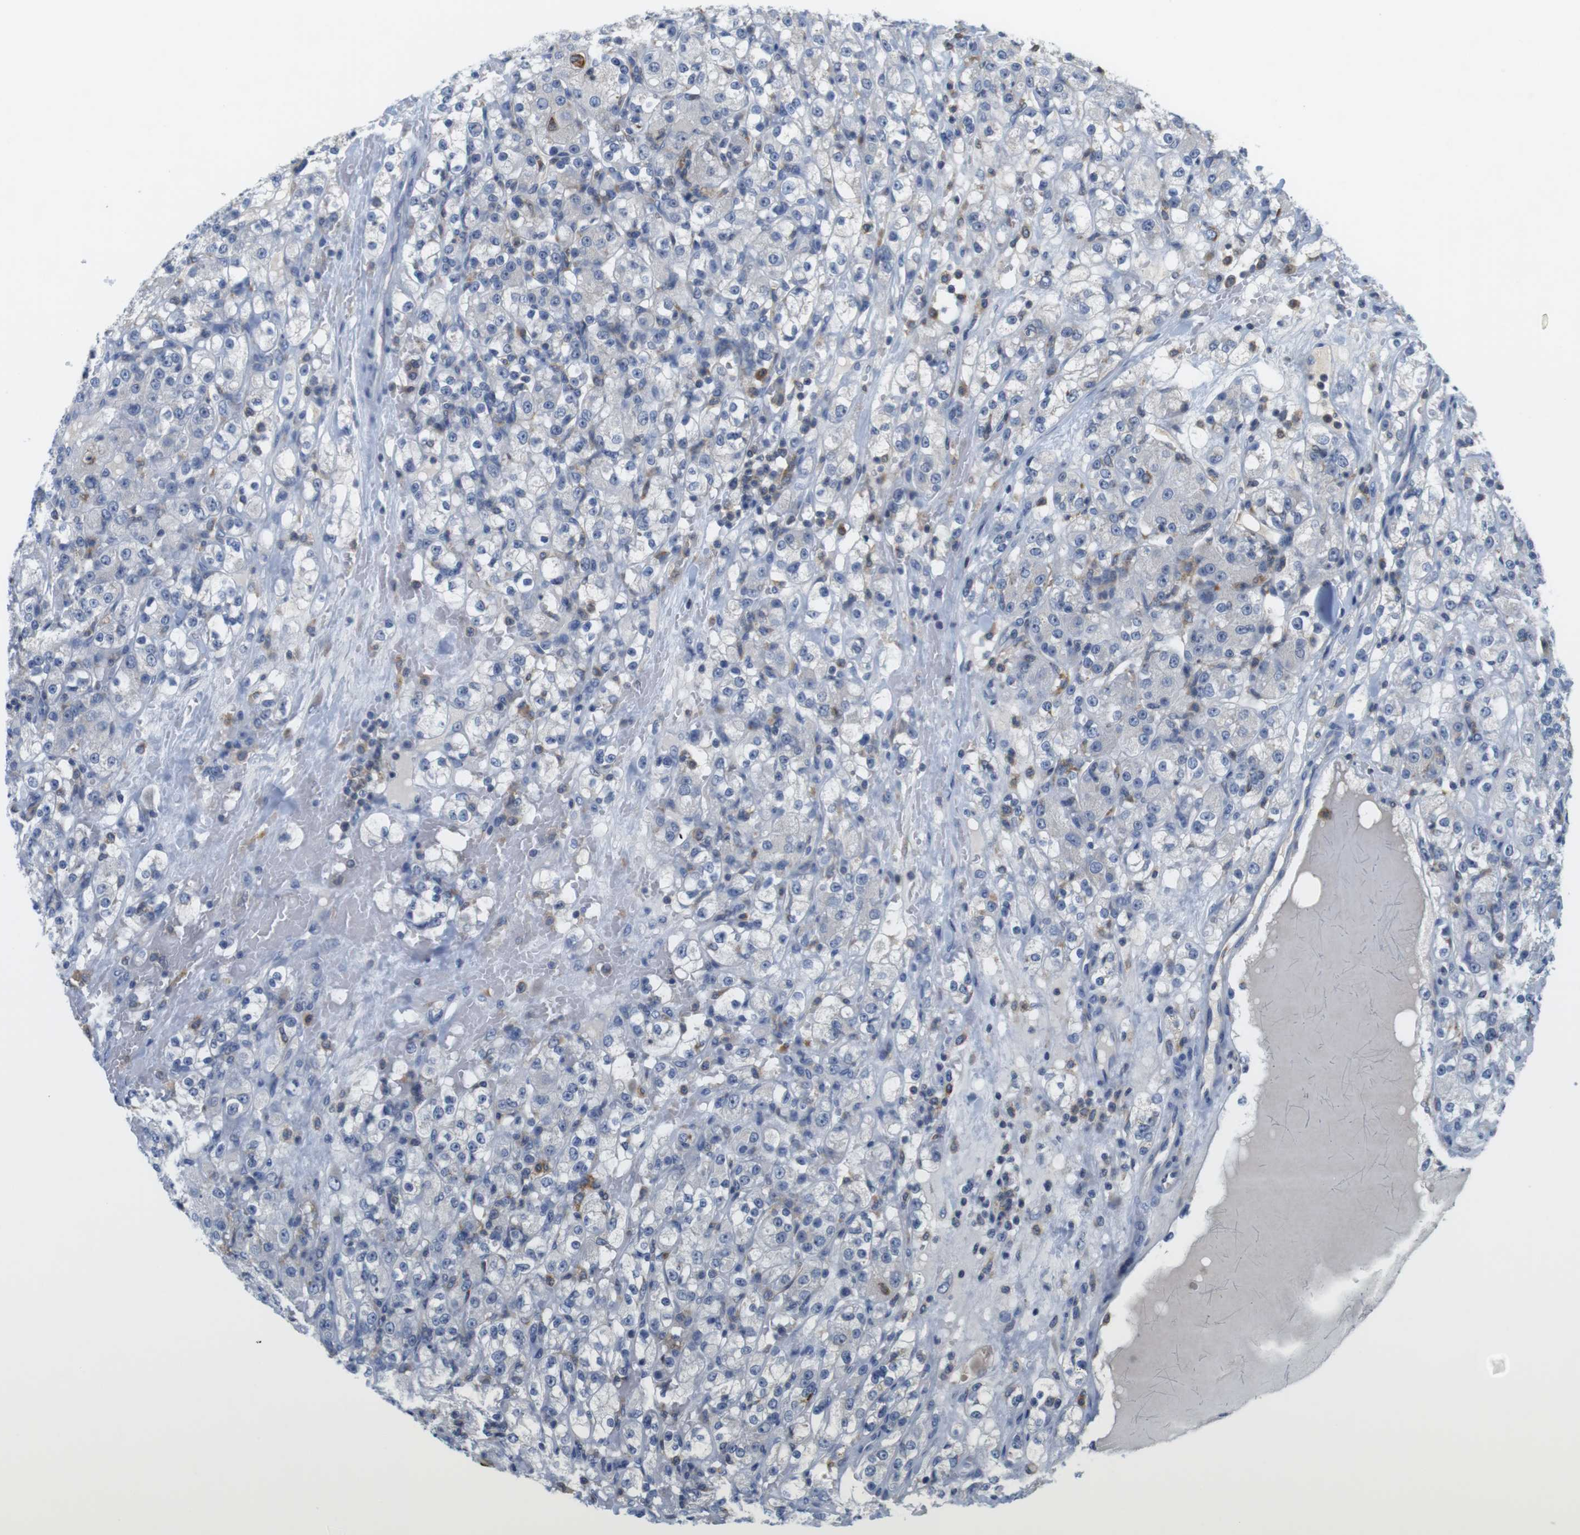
{"staining": {"intensity": "negative", "quantity": "none", "location": "none"}, "tissue": "renal cancer", "cell_type": "Tumor cells", "image_type": "cancer", "snomed": [{"axis": "morphology", "description": "Normal tissue, NOS"}, {"axis": "morphology", "description": "Adenocarcinoma, NOS"}, {"axis": "topography", "description": "Kidney"}], "caption": "This is a photomicrograph of immunohistochemistry (IHC) staining of renal adenocarcinoma, which shows no expression in tumor cells. (DAB (3,3'-diaminobenzidine) immunohistochemistry (IHC), high magnification).", "gene": "CNGA2", "patient": {"sex": "male", "age": 61}}